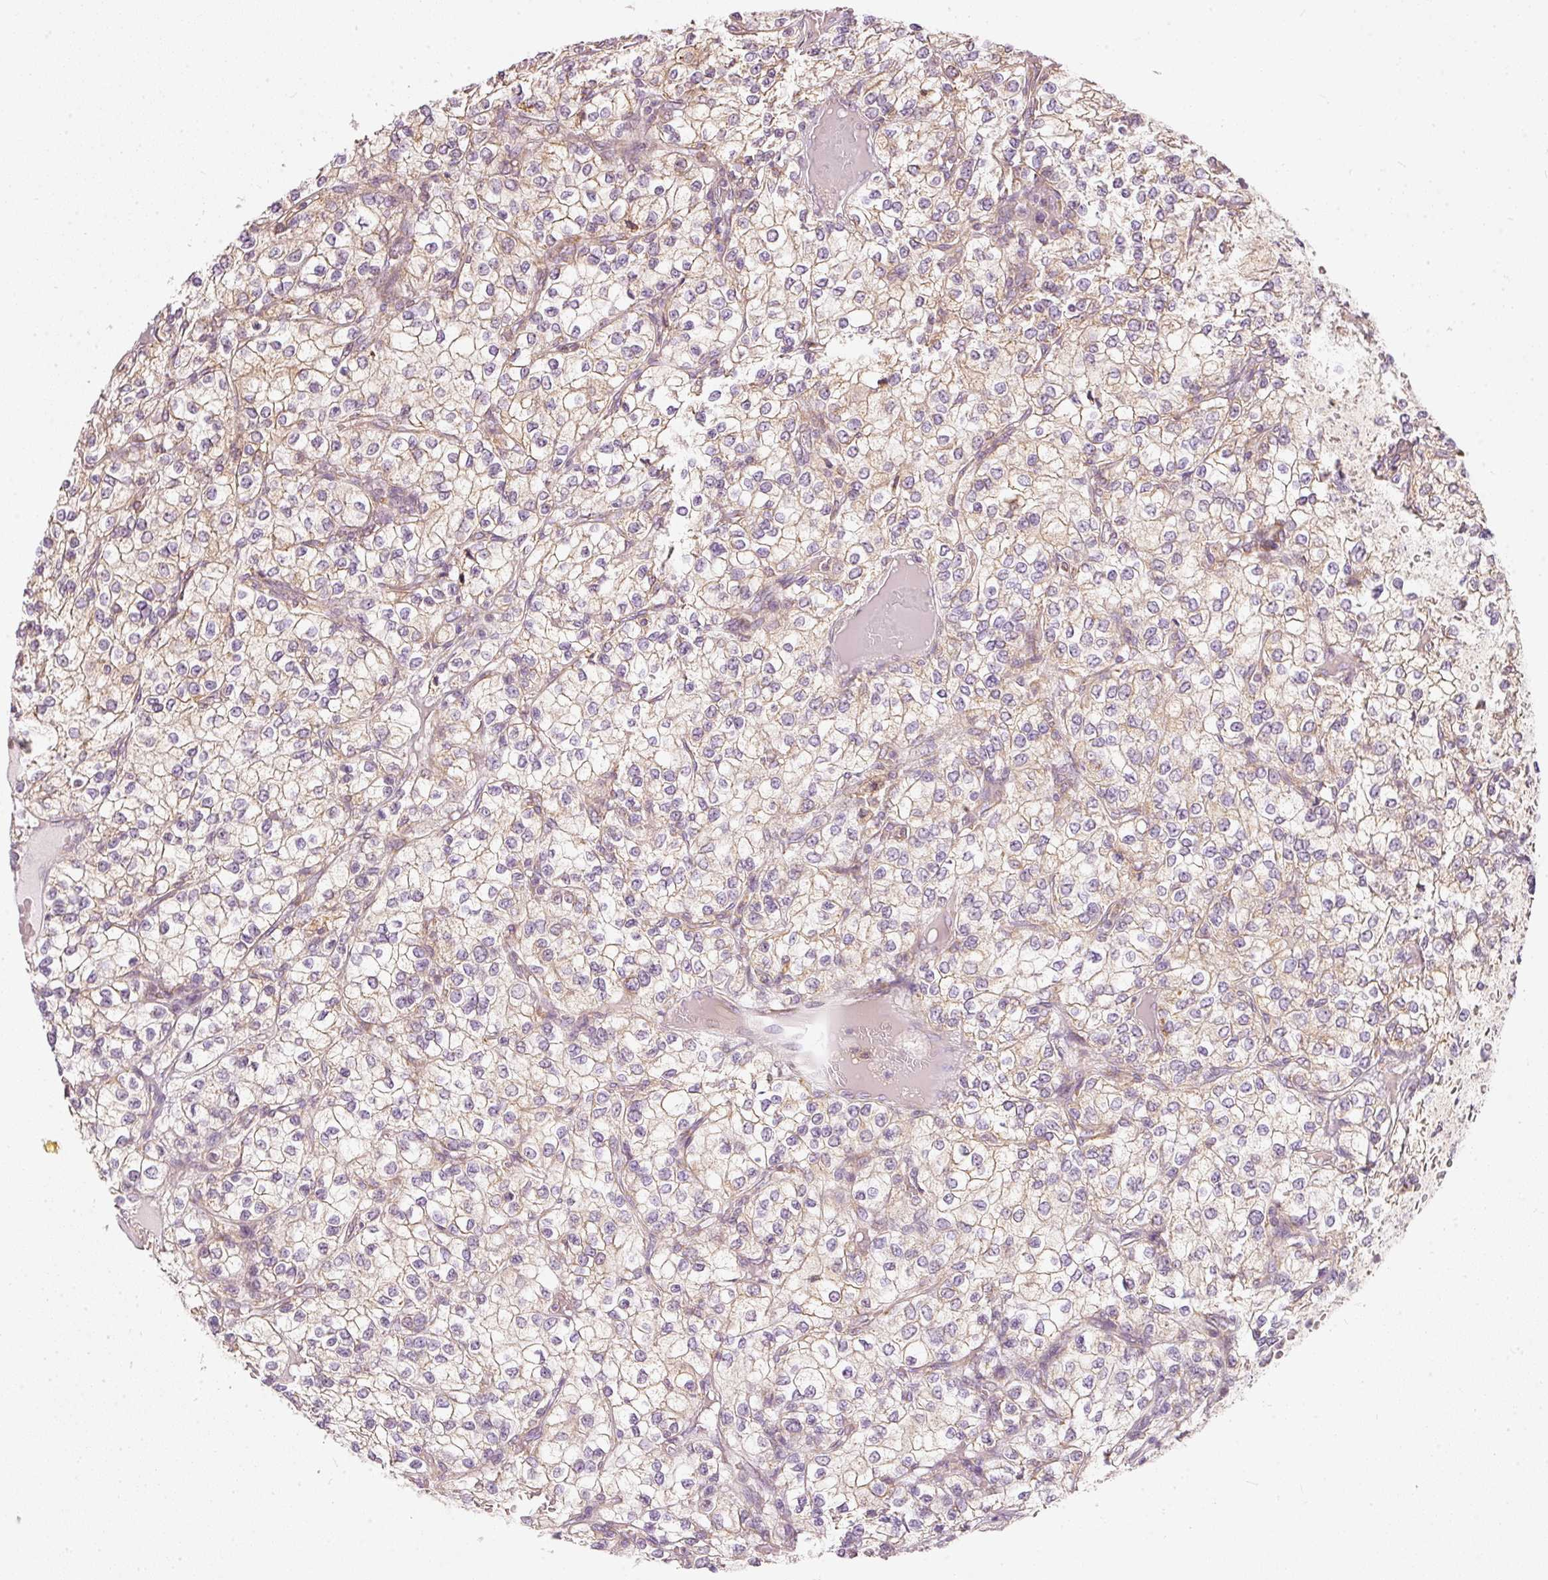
{"staining": {"intensity": "weak", "quantity": "25%-75%", "location": "cytoplasmic/membranous"}, "tissue": "renal cancer", "cell_type": "Tumor cells", "image_type": "cancer", "snomed": [{"axis": "morphology", "description": "Adenocarcinoma, NOS"}, {"axis": "topography", "description": "Kidney"}], "caption": "A low amount of weak cytoplasmic/membranous expression is seen in approximately 25%-75% of tumor cells in adenocarcinoma (renal) tissue.", "gene": "SNAPC5", "patient": {"sex": "male", "age": 80}}